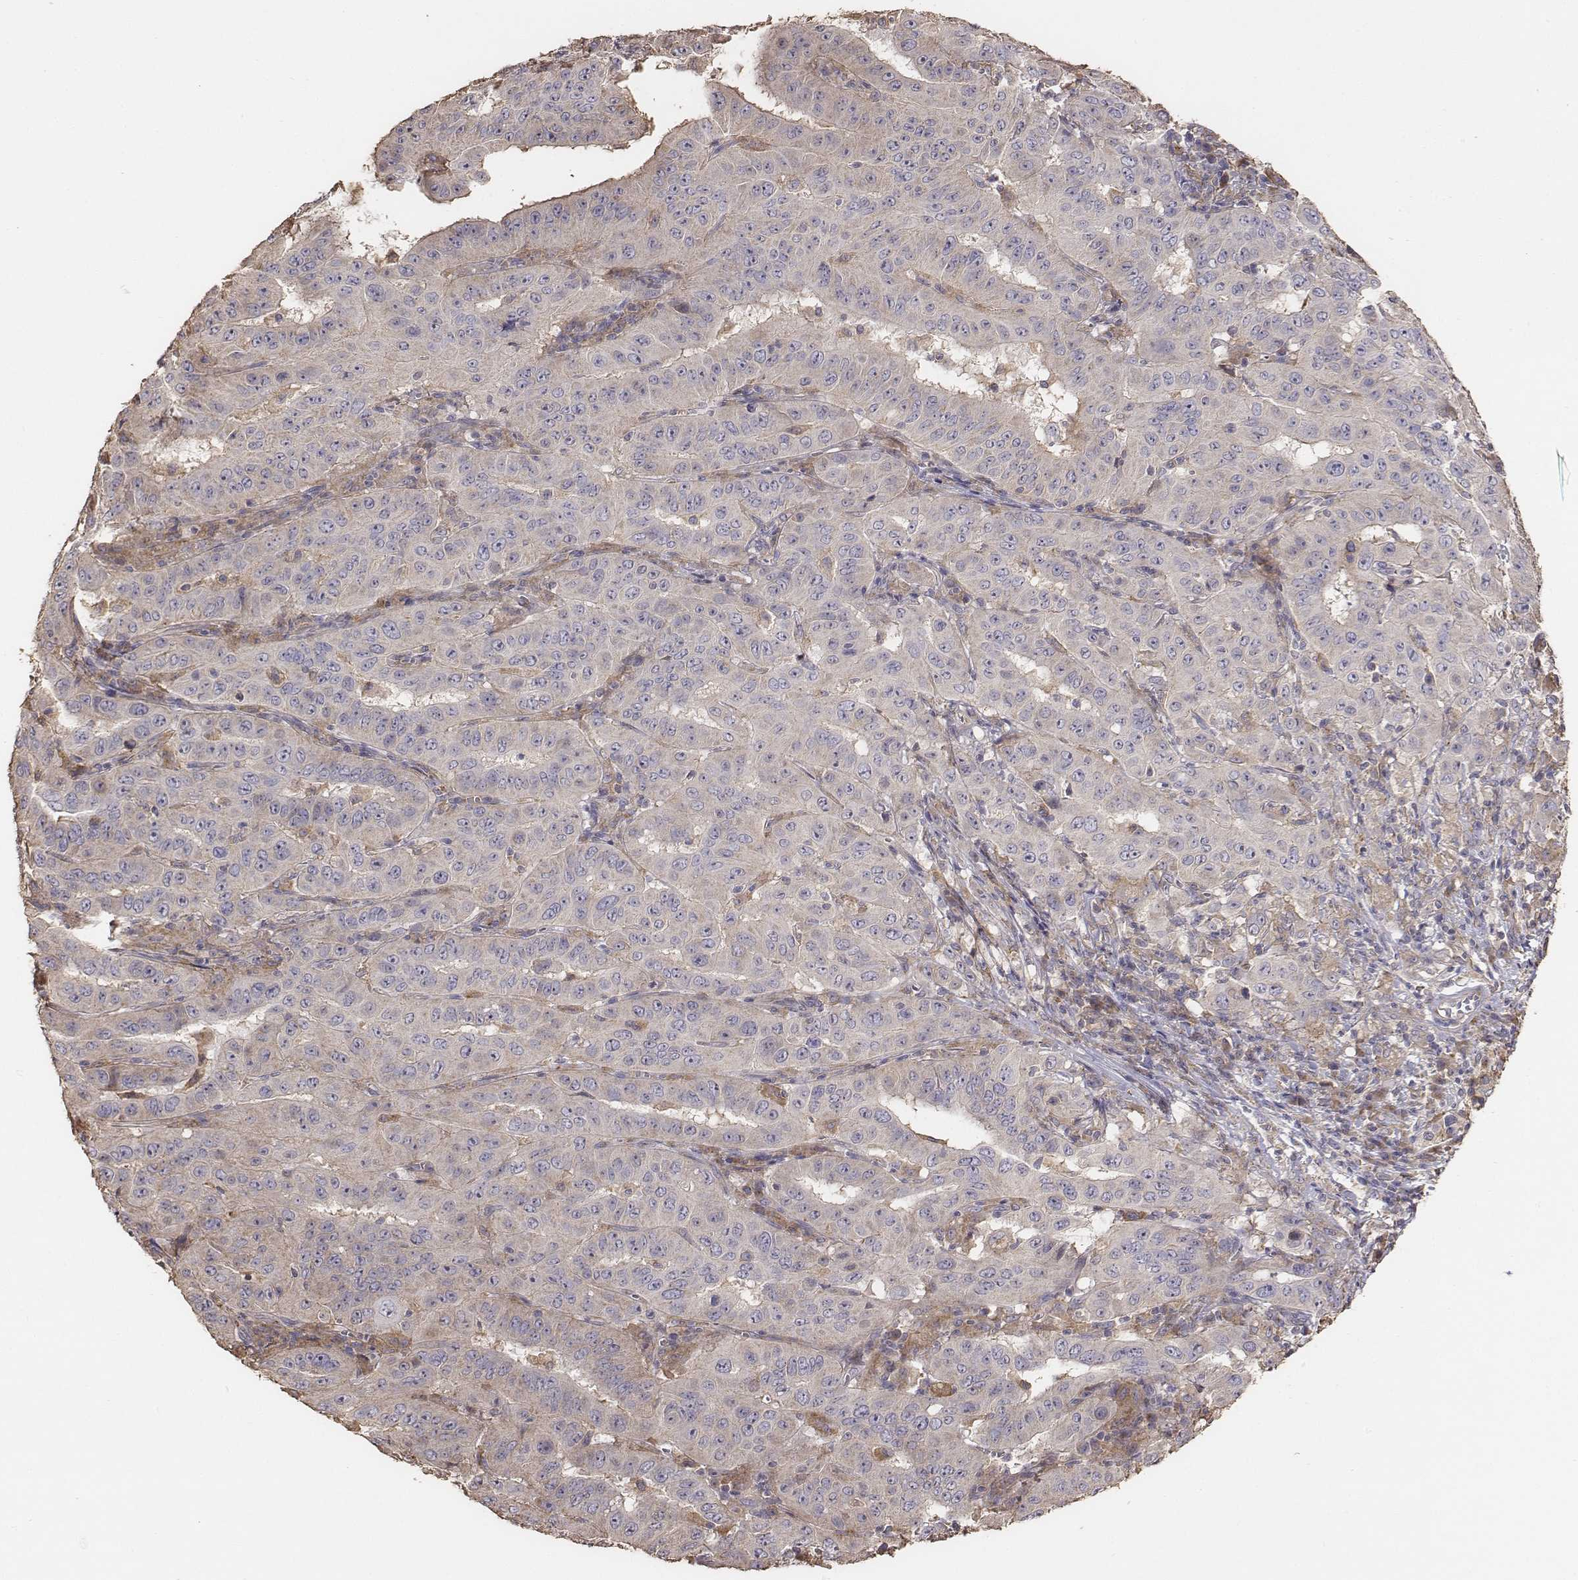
{"staining": {"intensity": "weak", "quantity": "25%-75%", "location": "cytoplasmic/membranous"}, "tissue": "pancreatic cancer", "cell_type": "Tumor cells", "image_type": "cancer", "snomed": [{"axis": "morphology", "description": "Adenocarcinoma, NOS"}, {"axis": "topography", "description": "Pancreas"}], "caption": "Immunohistochemical staining of adenocarcinoma (pancreatic) displays low levels of weak cytoplasmic/membranous protein positivity in about 25%-75% of tumor cells.", "gene": "AP1B1", "patient": {"sex": "male", "age": 63}}